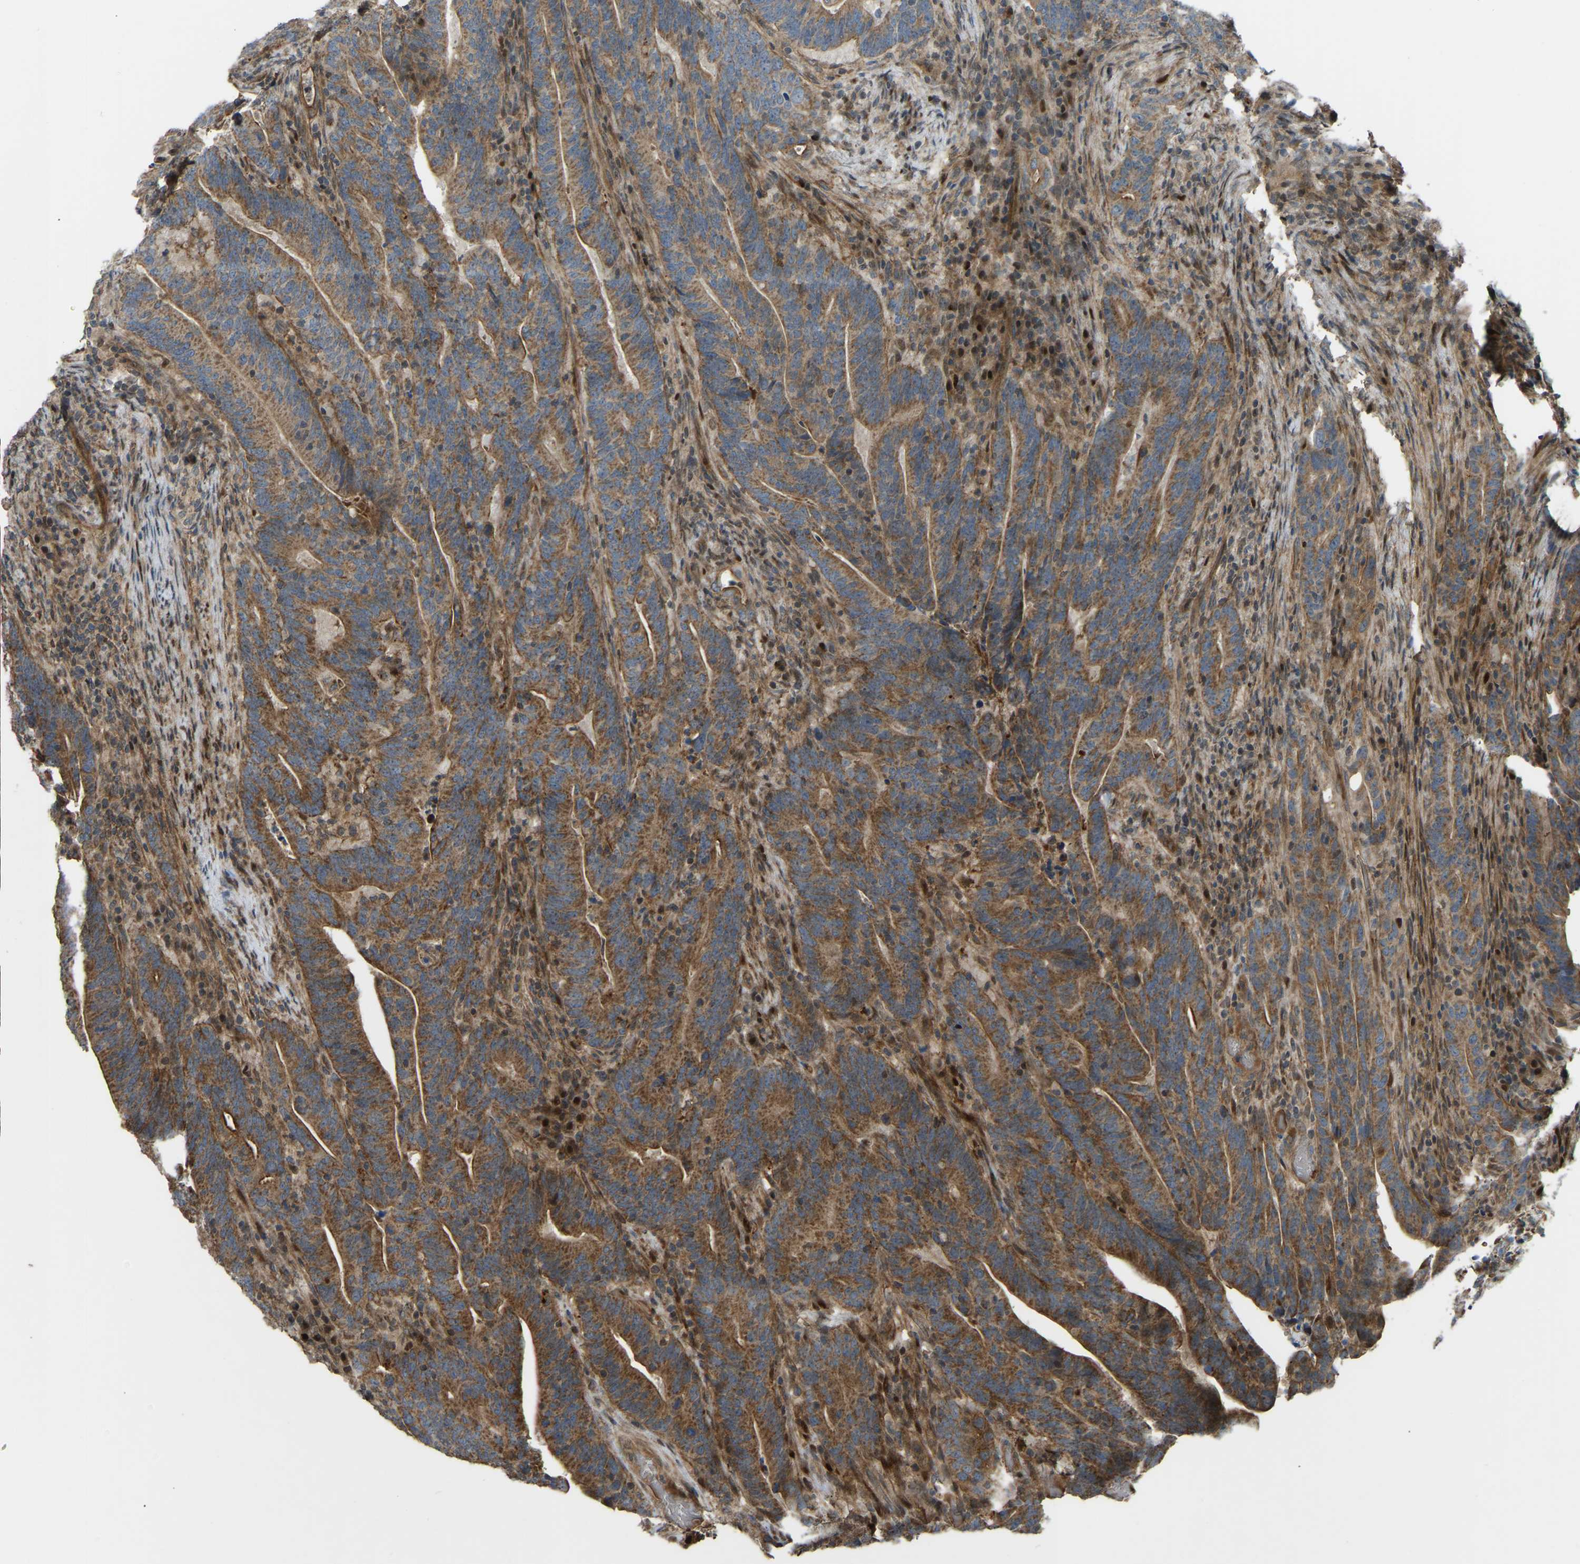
{"staining": {"intensity": "strong", "quantity": ">75%", "location": "cytoplasmic/membranous"}, "tissue": "colorectal cancer", "cell_type": "Tumor cells", "image_type": "cancer", "snomed": [{"axis": "morphology", "description": "Adenocarcinoma, NOS"}, {"axis": "topography", "description": "Colon"}], "caption": "Immunohistochemical staining of human colorectal cancer (adenocarcinoma) demonstrates high levels of strong cytoplasmic/membranous protein staining in about >75% of tumor cells.", "gene": "C21orf91", "patient": {"sex": "female", "age": 66}}